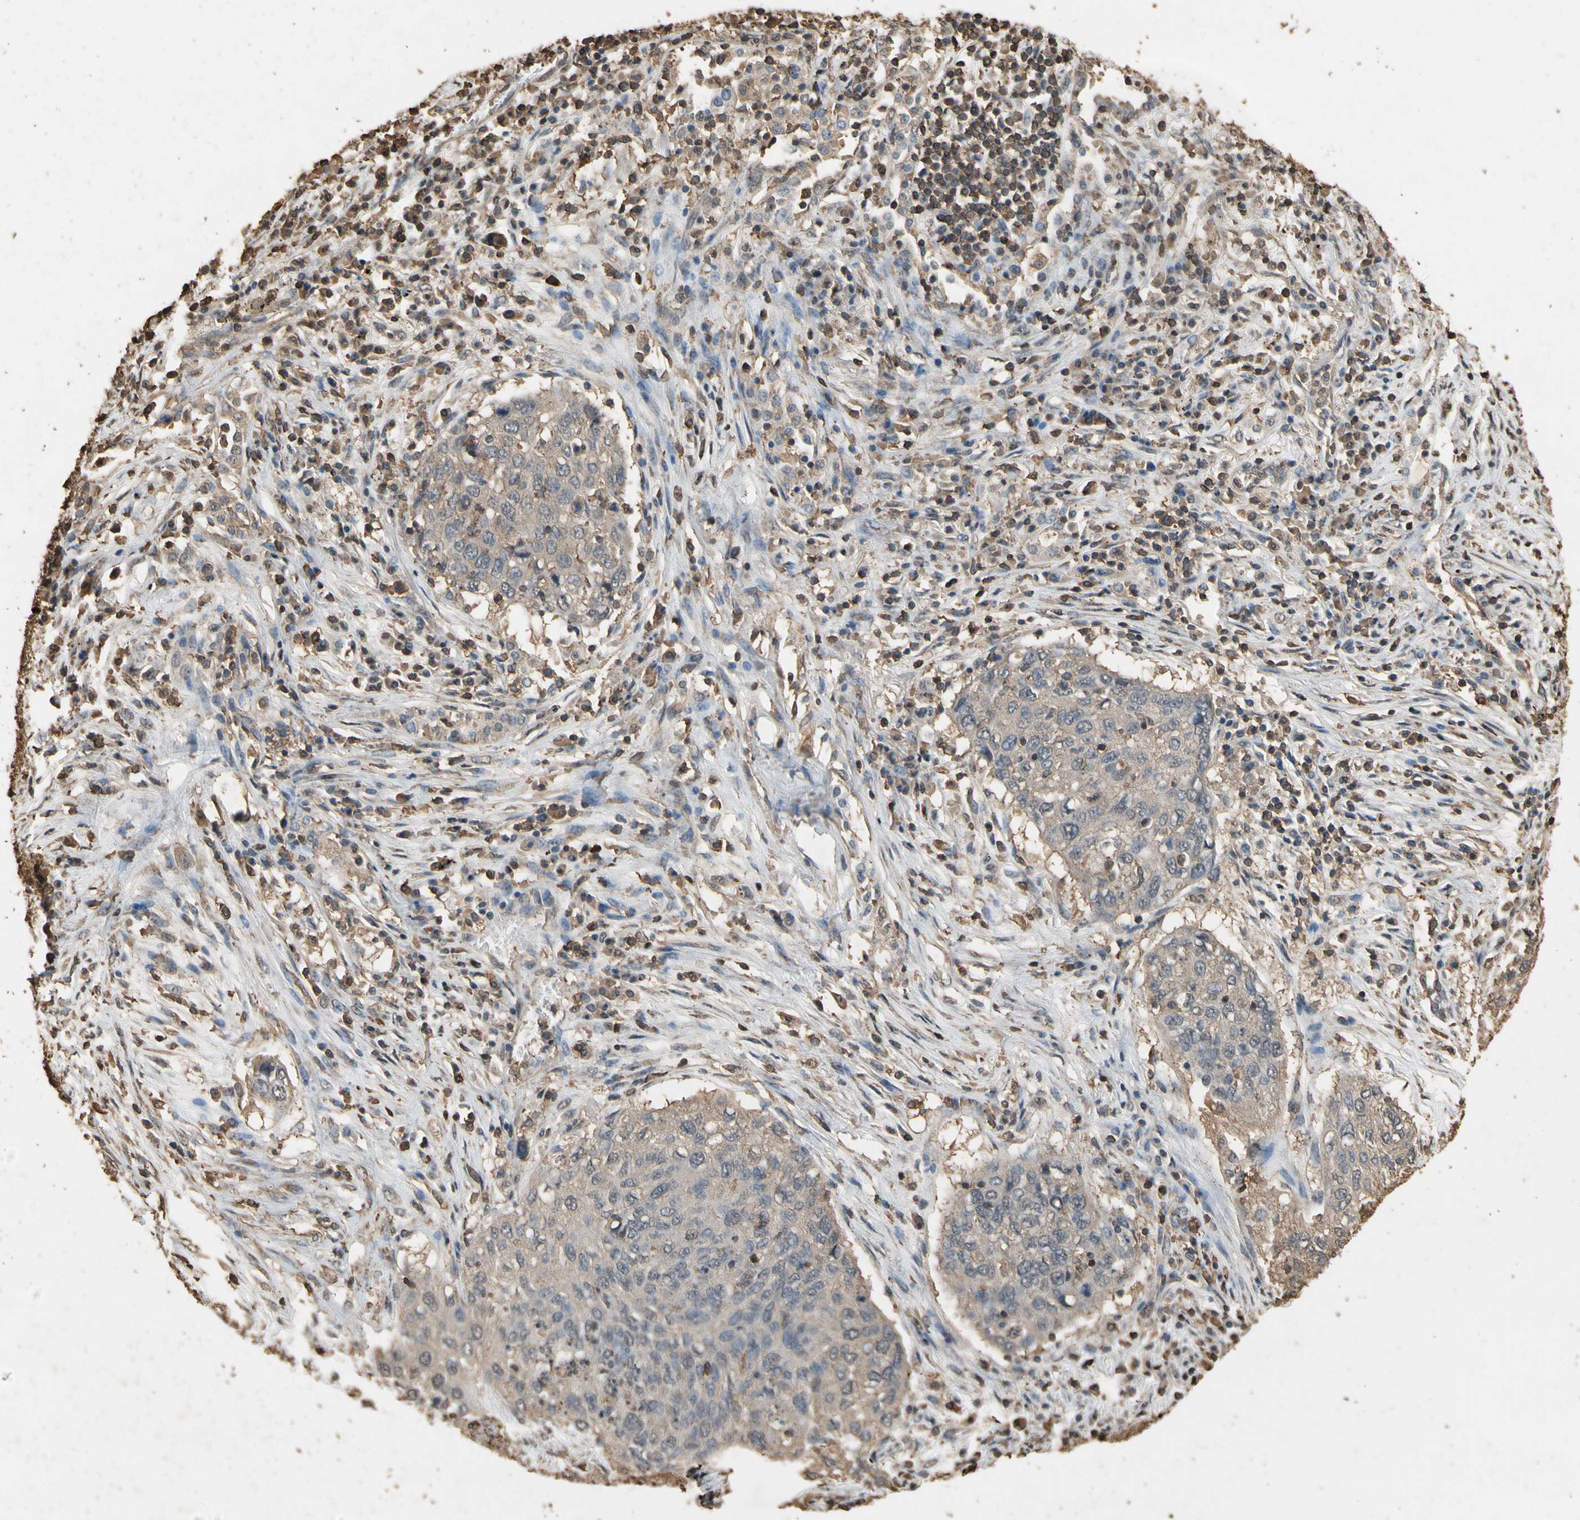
{"staining": {"intensity": "weak", "quantity": ">75%", "location": "cytoplasmic/membranous"}, "tissue": "lung cancer", "cell_type": "Tumor cells", "image_type": "cancer", "snomed": [{"axis": "morphology", "description": "Squamous cell carcinoma, NOS"}, {"axis": "topography", "description": "Lung"}], "caption": "The image shows a brown stain indicating the presence of a protein in the cytoplasmic/membranous of tumor cells in lung cancer.", "gene": "TNFSF13B", "patient": {"sex": "female", "age": 63}}